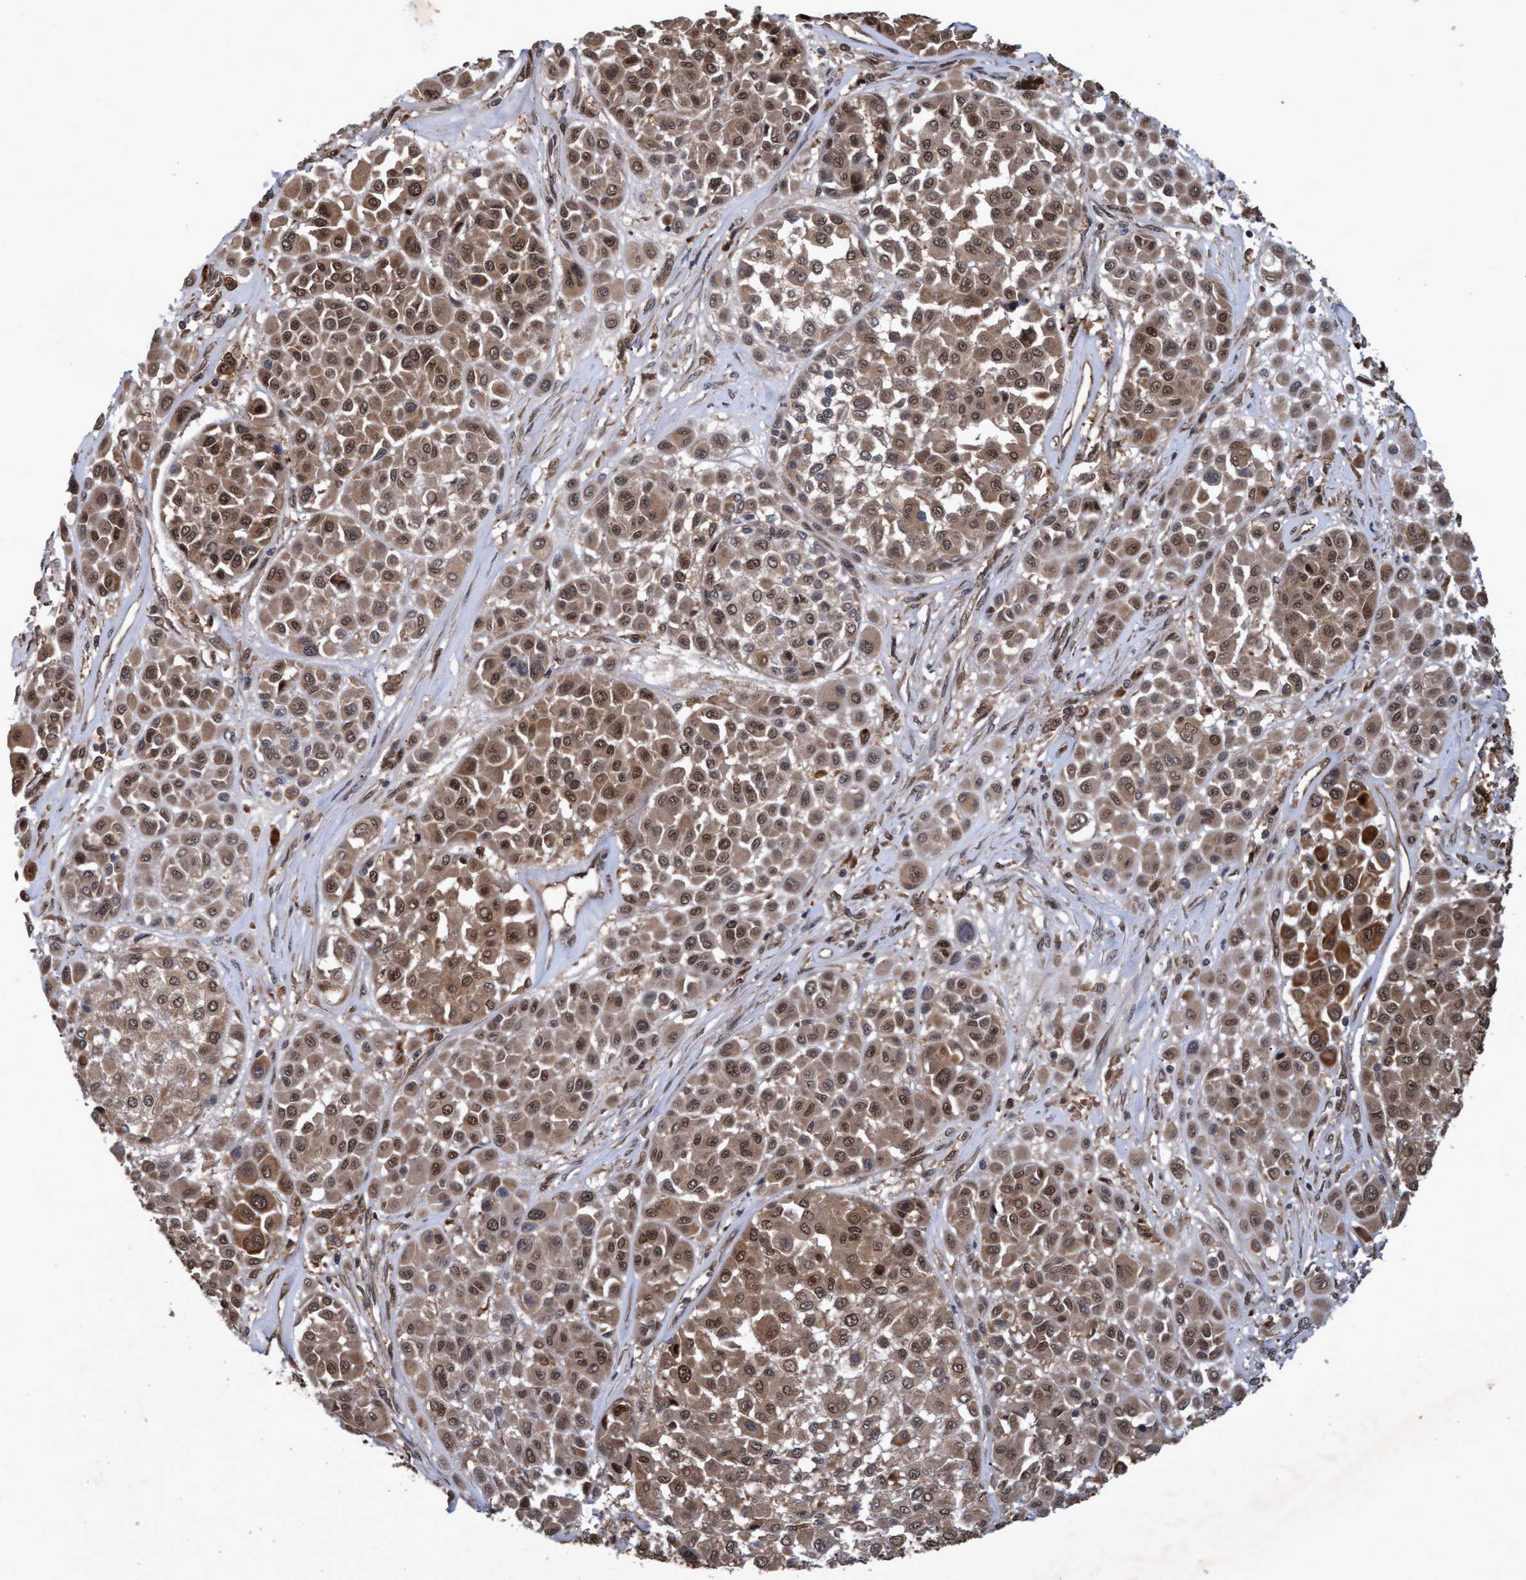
{"staining": {"intensity": "moderate", "quantity": ">75%", "location": "cytoplasmic/membranous,nuclear"}, "tissue": "melanoma", "cell_type": "Tumor cells", "image_type": "cancer", "snomed": [{"axis": "morphology", "description": "Malignant melanoma, Metastatic site"}, {"axis": "topography", "description": "Soft tissue"}], "caption": "Moderate cytoplasmic/membranous and nuclear protein staining is seen in approximately >75% of tumor cells in melanoma. (DAB = brown stain, brightfield microscopy at high magnification).", "gene": "PSMB6", "patient": {"sex": "male", "age": 41}}